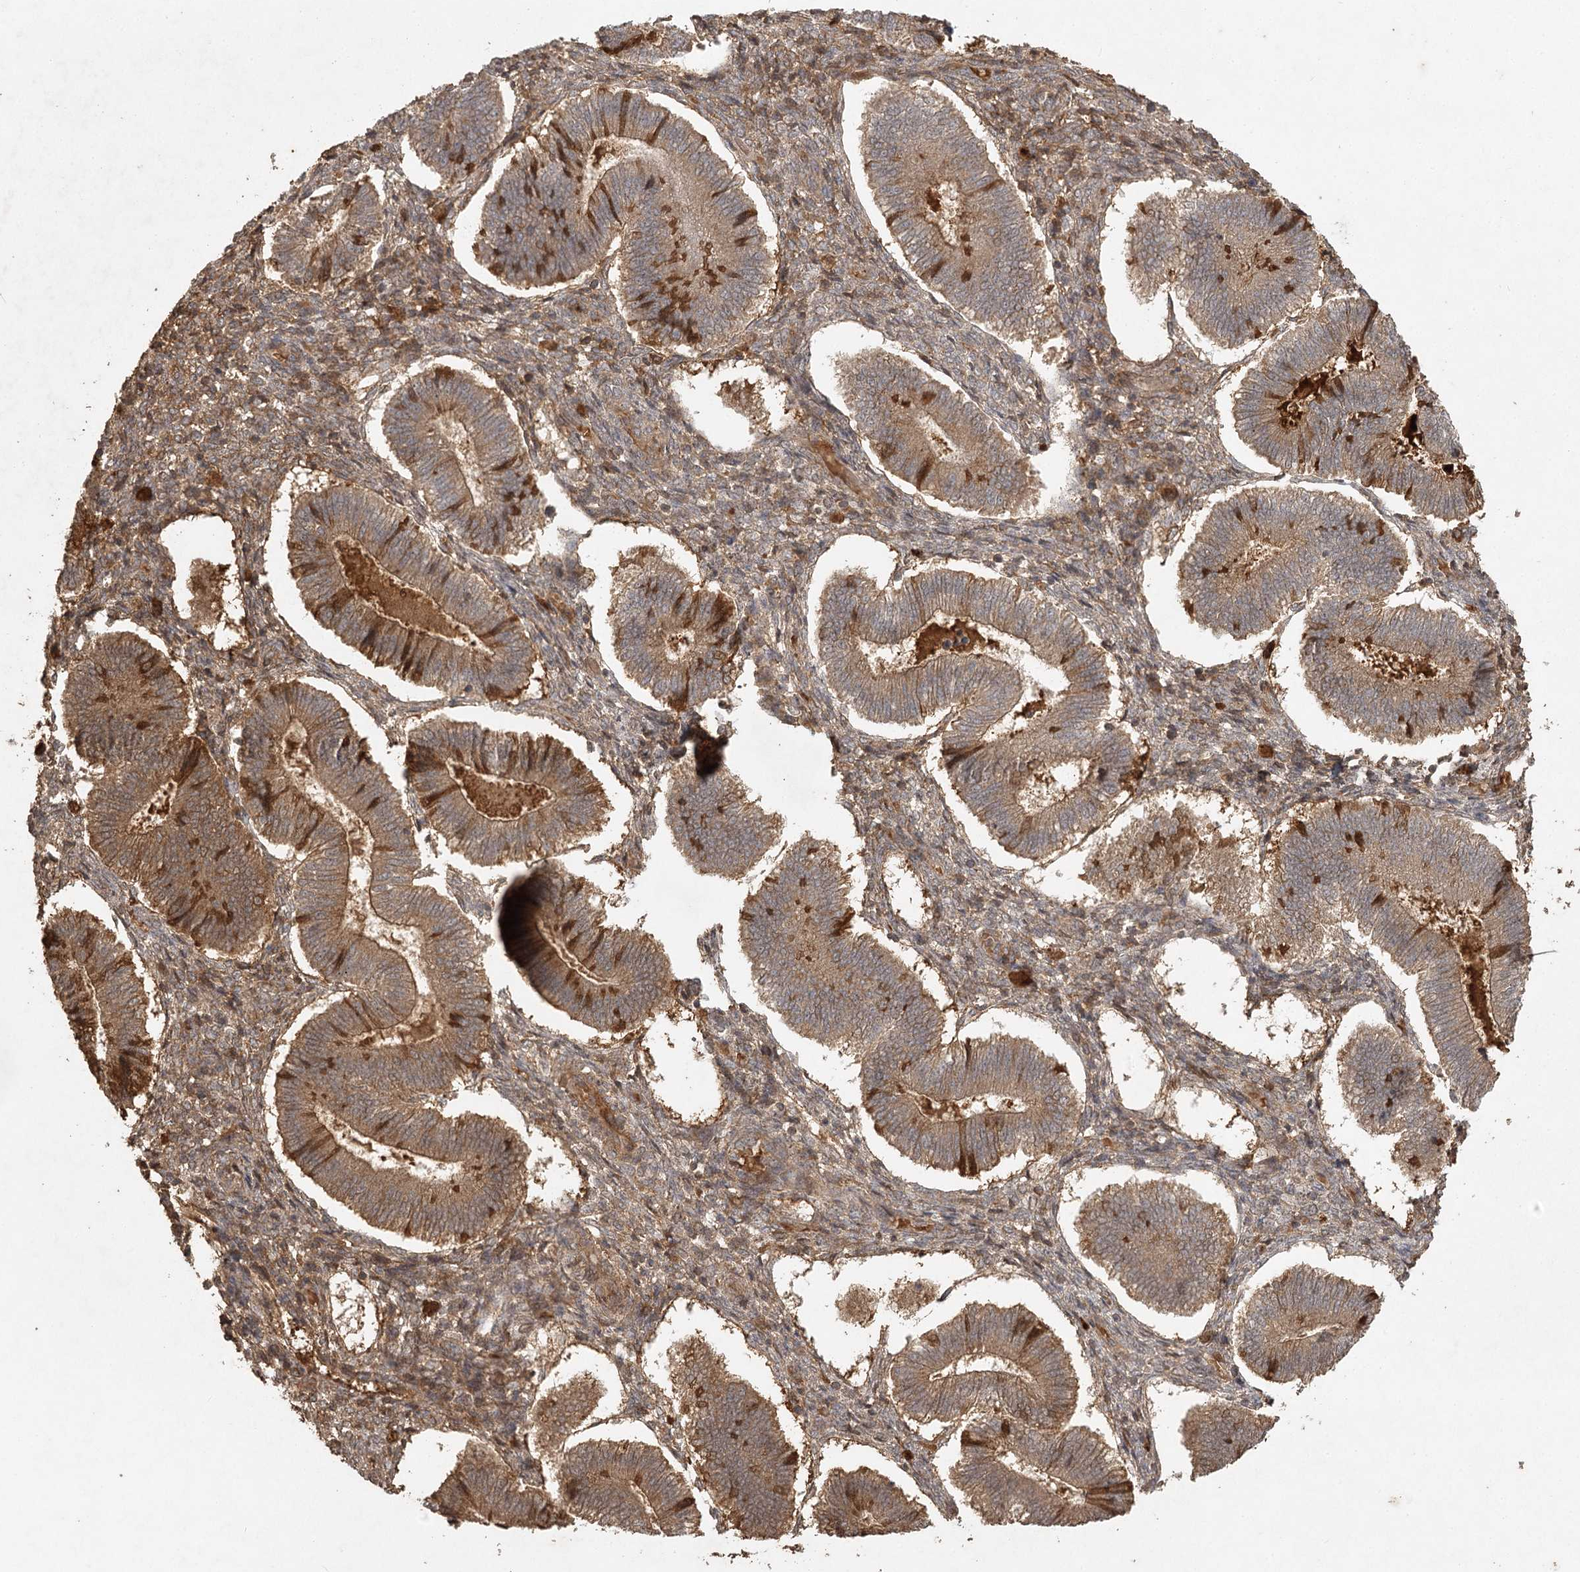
{"staining": {"intensity": "moderate", "quantity": "25%-75%", "location": "cytoplasmic/membranous"}, "tissue": "endometrium", "cell_type": "Cells in endometrial stroma", "image_type": "normal", "snomed": [{"axis": "morphology", "description": "Normal tissue, NOS"}, {"axis": "topography", "description": "Endometrium"}], "caption": "Brown immunohistochemical staining in unremarkable human endometrium shows moderate cytoplasmic/membranous expression in about 25%-75% of cells in endometrial stroma. (Stains: DAB (3,3'-diaminobenzidine) in brown, nuclei in blue, Microscopy: brightfield microscopy at high magnification).", "gene": "ARL13A", "patient": {"sex": "female", "age": 25}}